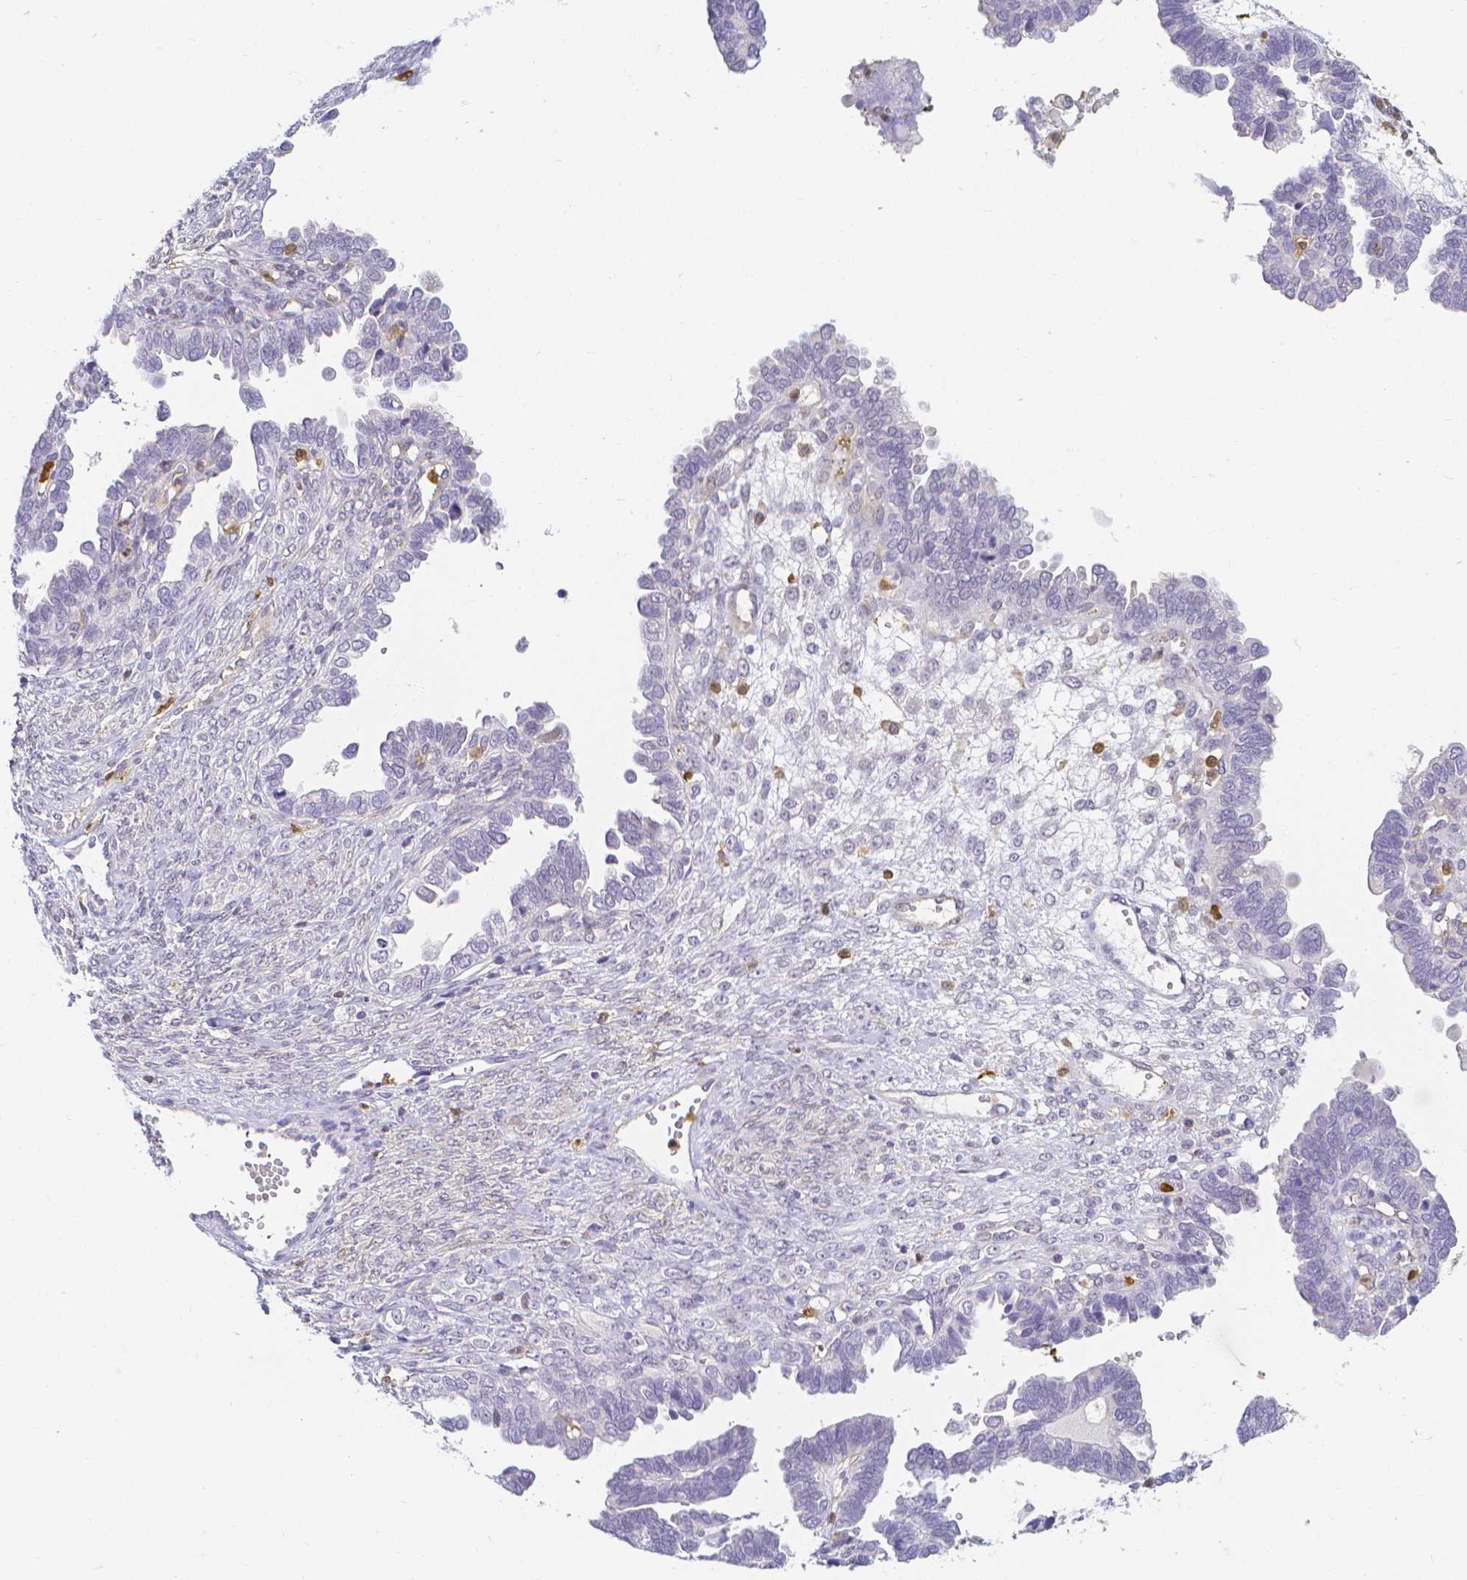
{"staining": {"intensity": "negative", "quantity": "none", "location": "none"}, "tissue": "ovarian cancer", "cell_type": "Tumor cells", "image_type": "cancer", "snomed": [{"axis": "morphology", "description": "Cystadenocarcinoma, serous, NOS"}, {"axis": "topography", "description": "Ovary"}], "caption": "Micrograph shows no protein staining in tumor cells of ovarian cancer tissue. (IHC, brightfield microscopy, high magnification).", "gene": "COTL1", "patient": {"sex": "female", "age": 51}}